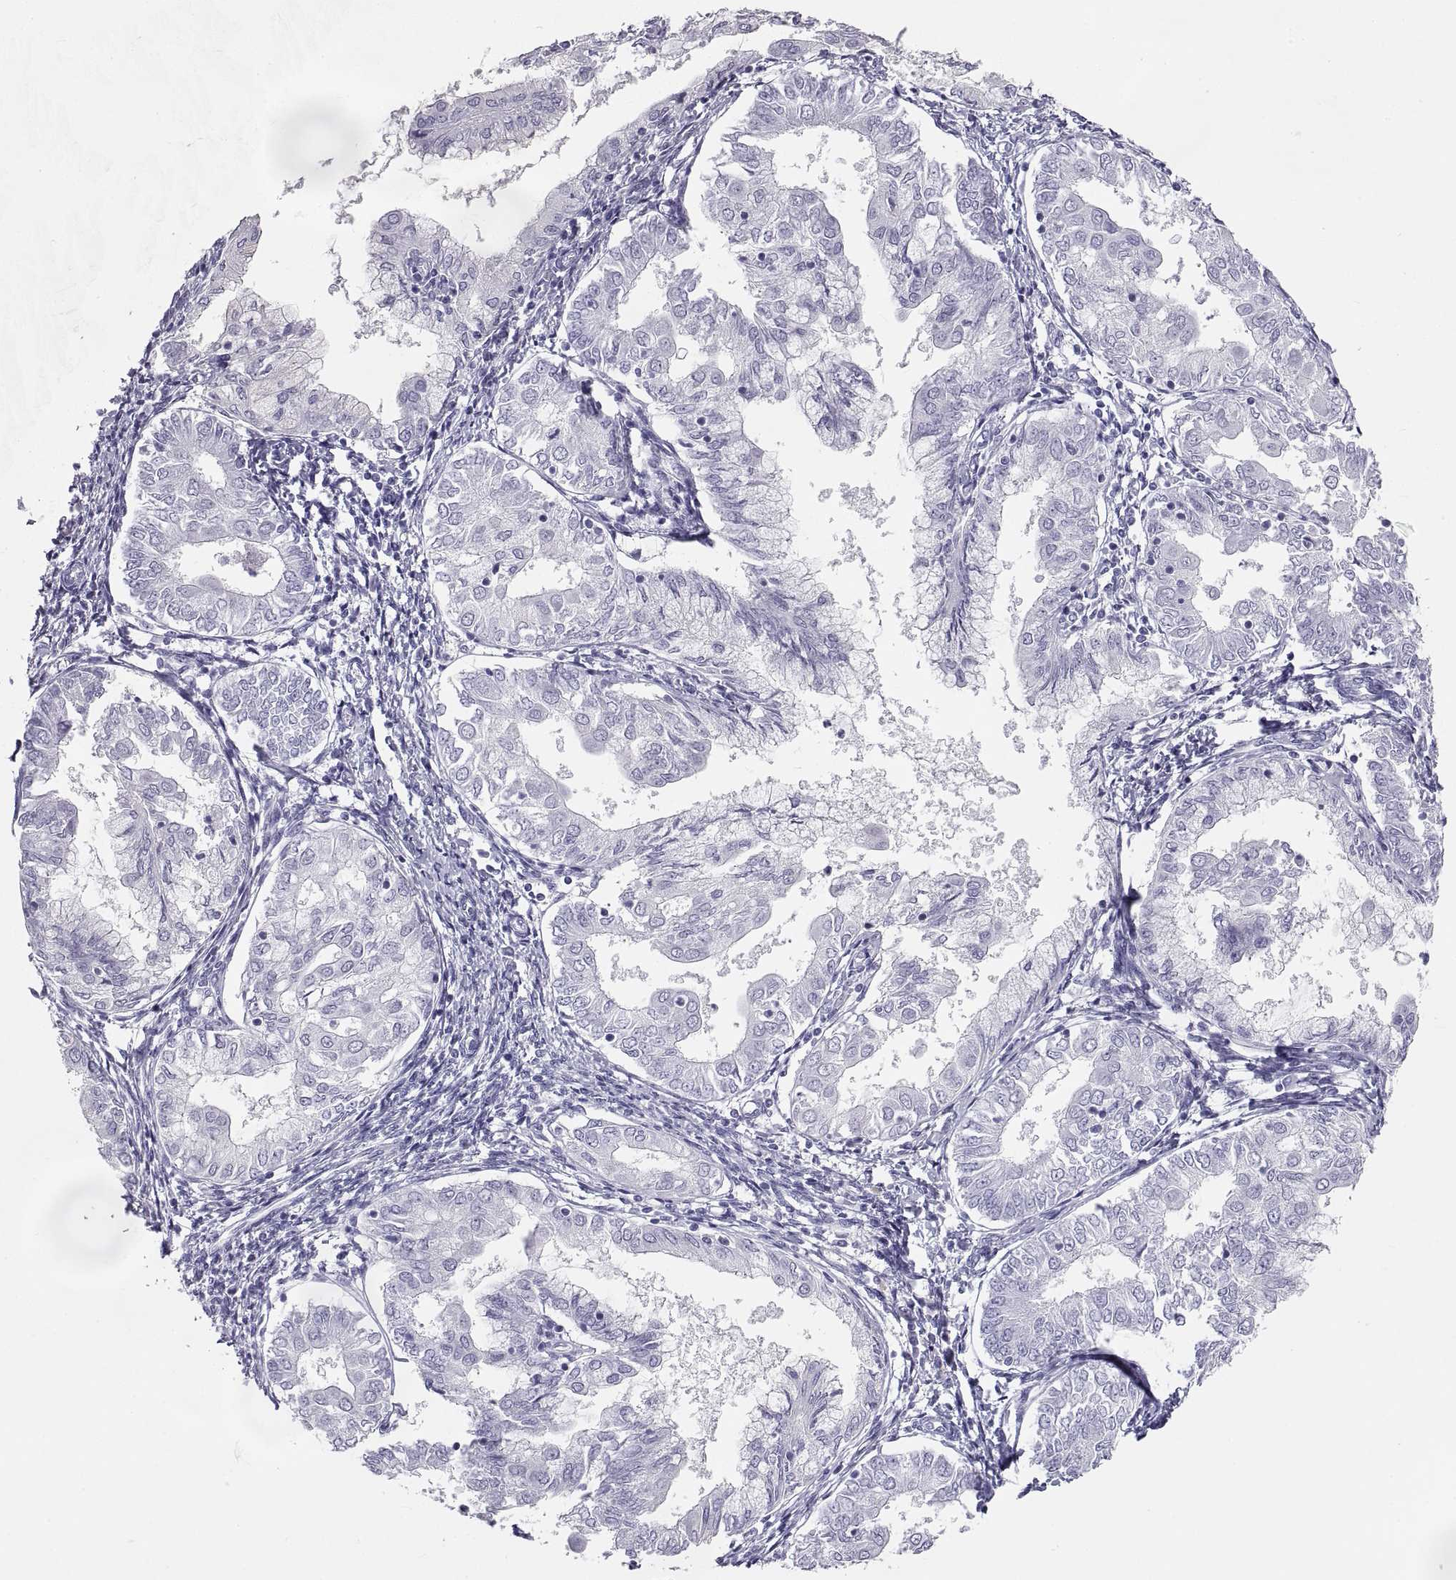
{"staining": {"intensity": "negative", "quantity": "none", "location": "none"}, "tissue": "endometrial cancer", "cell_type": "Tumor cells", "image_type": "cancer", "snomed": [{"axis": "morphology", "description": "Adenocarcinoma, NOS"}, {"axis": "topography", "description": "Endometrium"}], "caption": "An immunohistochemistry (IHC) image of endometrial adenocarcinoma is shown. There is no staining in tumor cells of endometrial adenocarcinoma.", "gene": "RLBP1", "patient": {"sex": "female", "age": 68}}